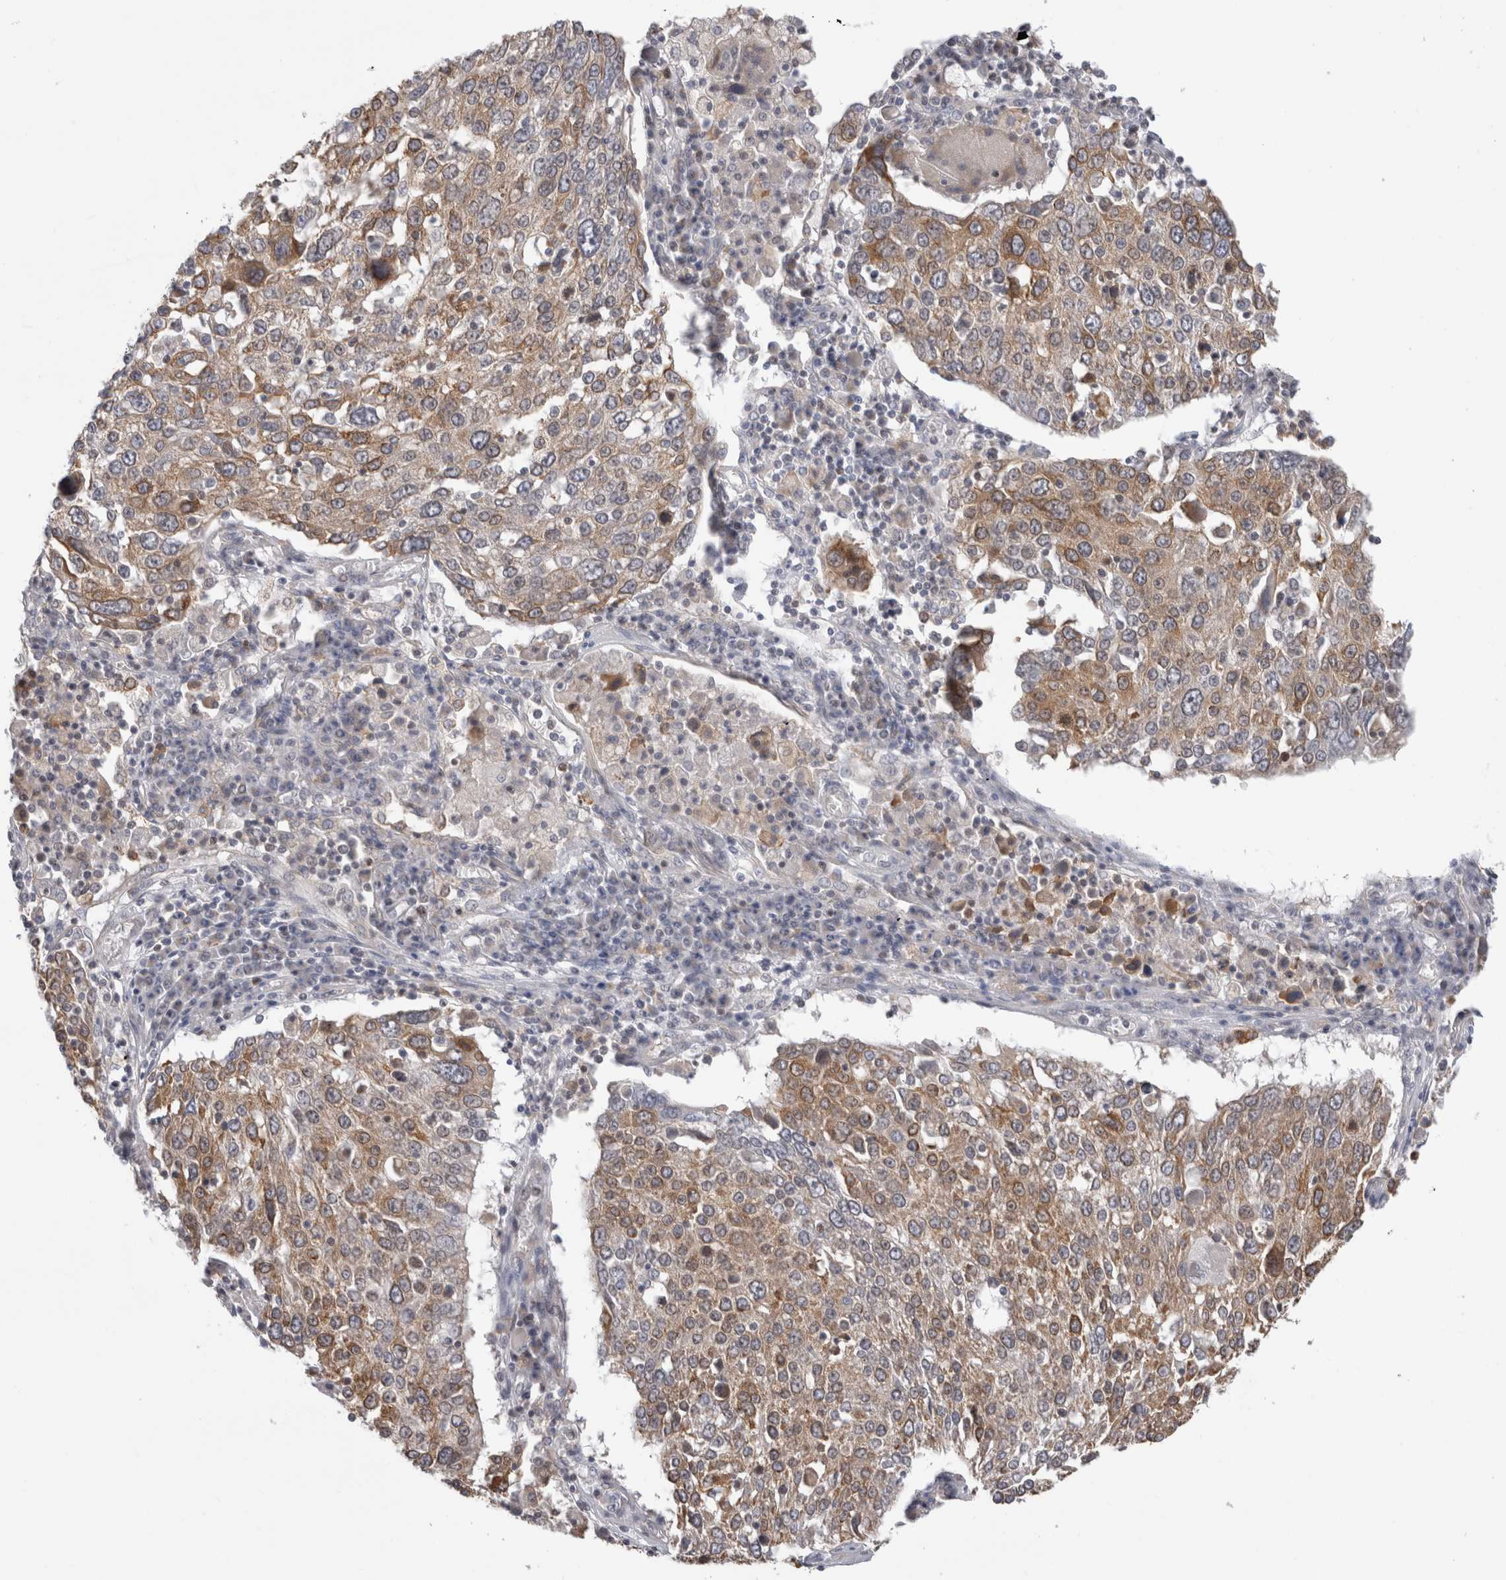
{"staining": {"intensity": "moderate", "quantity": ">75%", "location": "cytoplasmic/membranous"}, "tissue": "lung cancer", "cell_type": "Tumor cells", "image_type": "cancer", "snomed": [{"axis": "morphology", "description": "Squamous cell carcinoma, NOS"}, {"axis": "topography", "description": "Lung"}], "caption": "High-magnification brightfield microscopy of squamous cell carcinoma (lung) stained with DAB (brown) and counterstained with hematoxylin (blue). tumor cells exhibit moderate cytoplasmic/membranous expression is identified in approximately>75% of cells.", "gene": "SYTL5", "patient": {"sex": "male", "age": 65}}